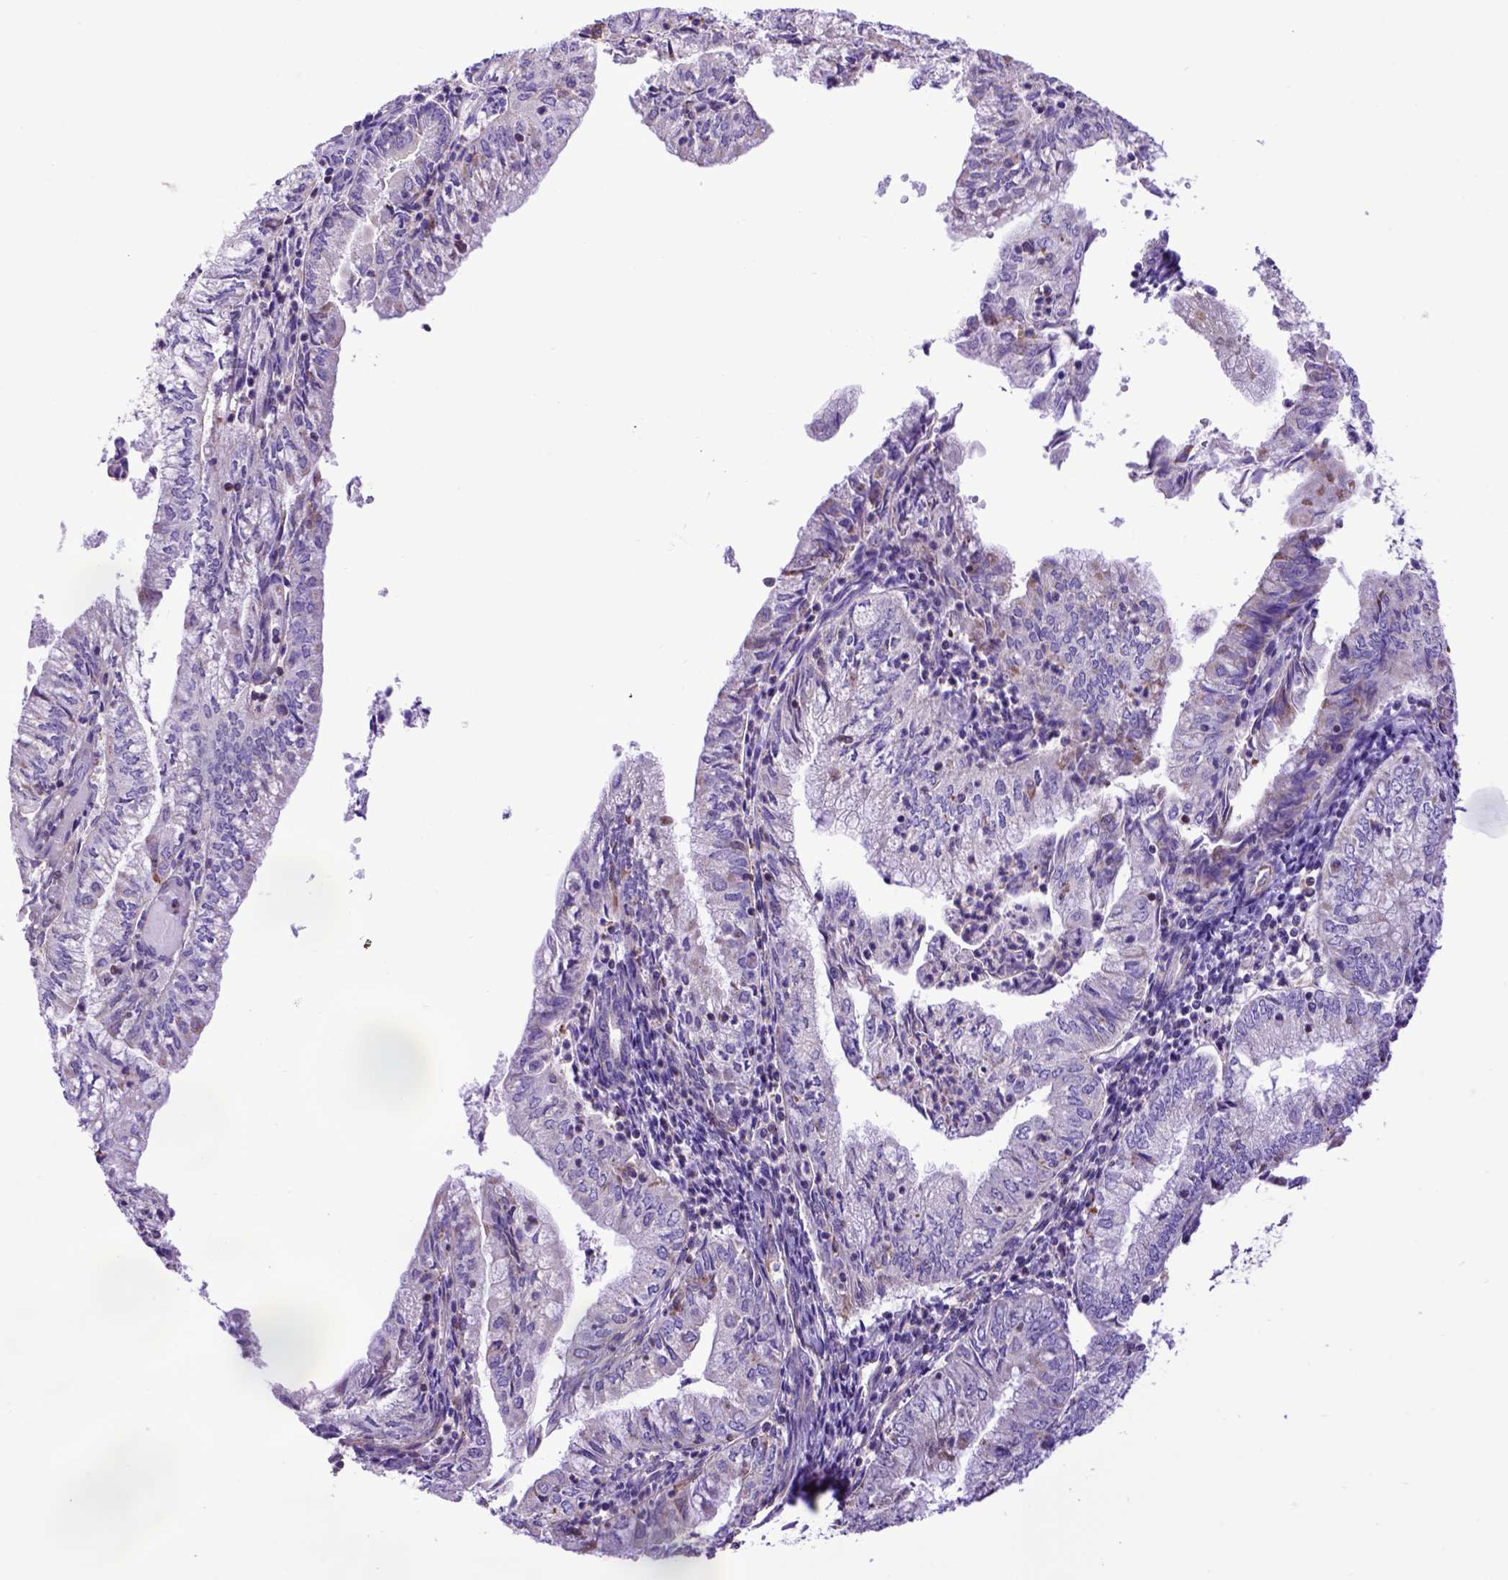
{"staining": {"intensity": "negative", "quantity": "none", "location": "none"}, "tissue": "endometrial cancer", "cell_type": "Tumor cells", "image_type": "cancer", "snomed": [{"axis": "morphology", "description": "Adenocarcinoma, NOS"}, {"axis": "topography", "description": "Endometrium"}], "caption": "Immunohistochemical staining of human endometrial cancer demonstrates no significant staining in tumor cells.", "gene": "ASAH2", "patient": {"sex": "female", "age": 55}}